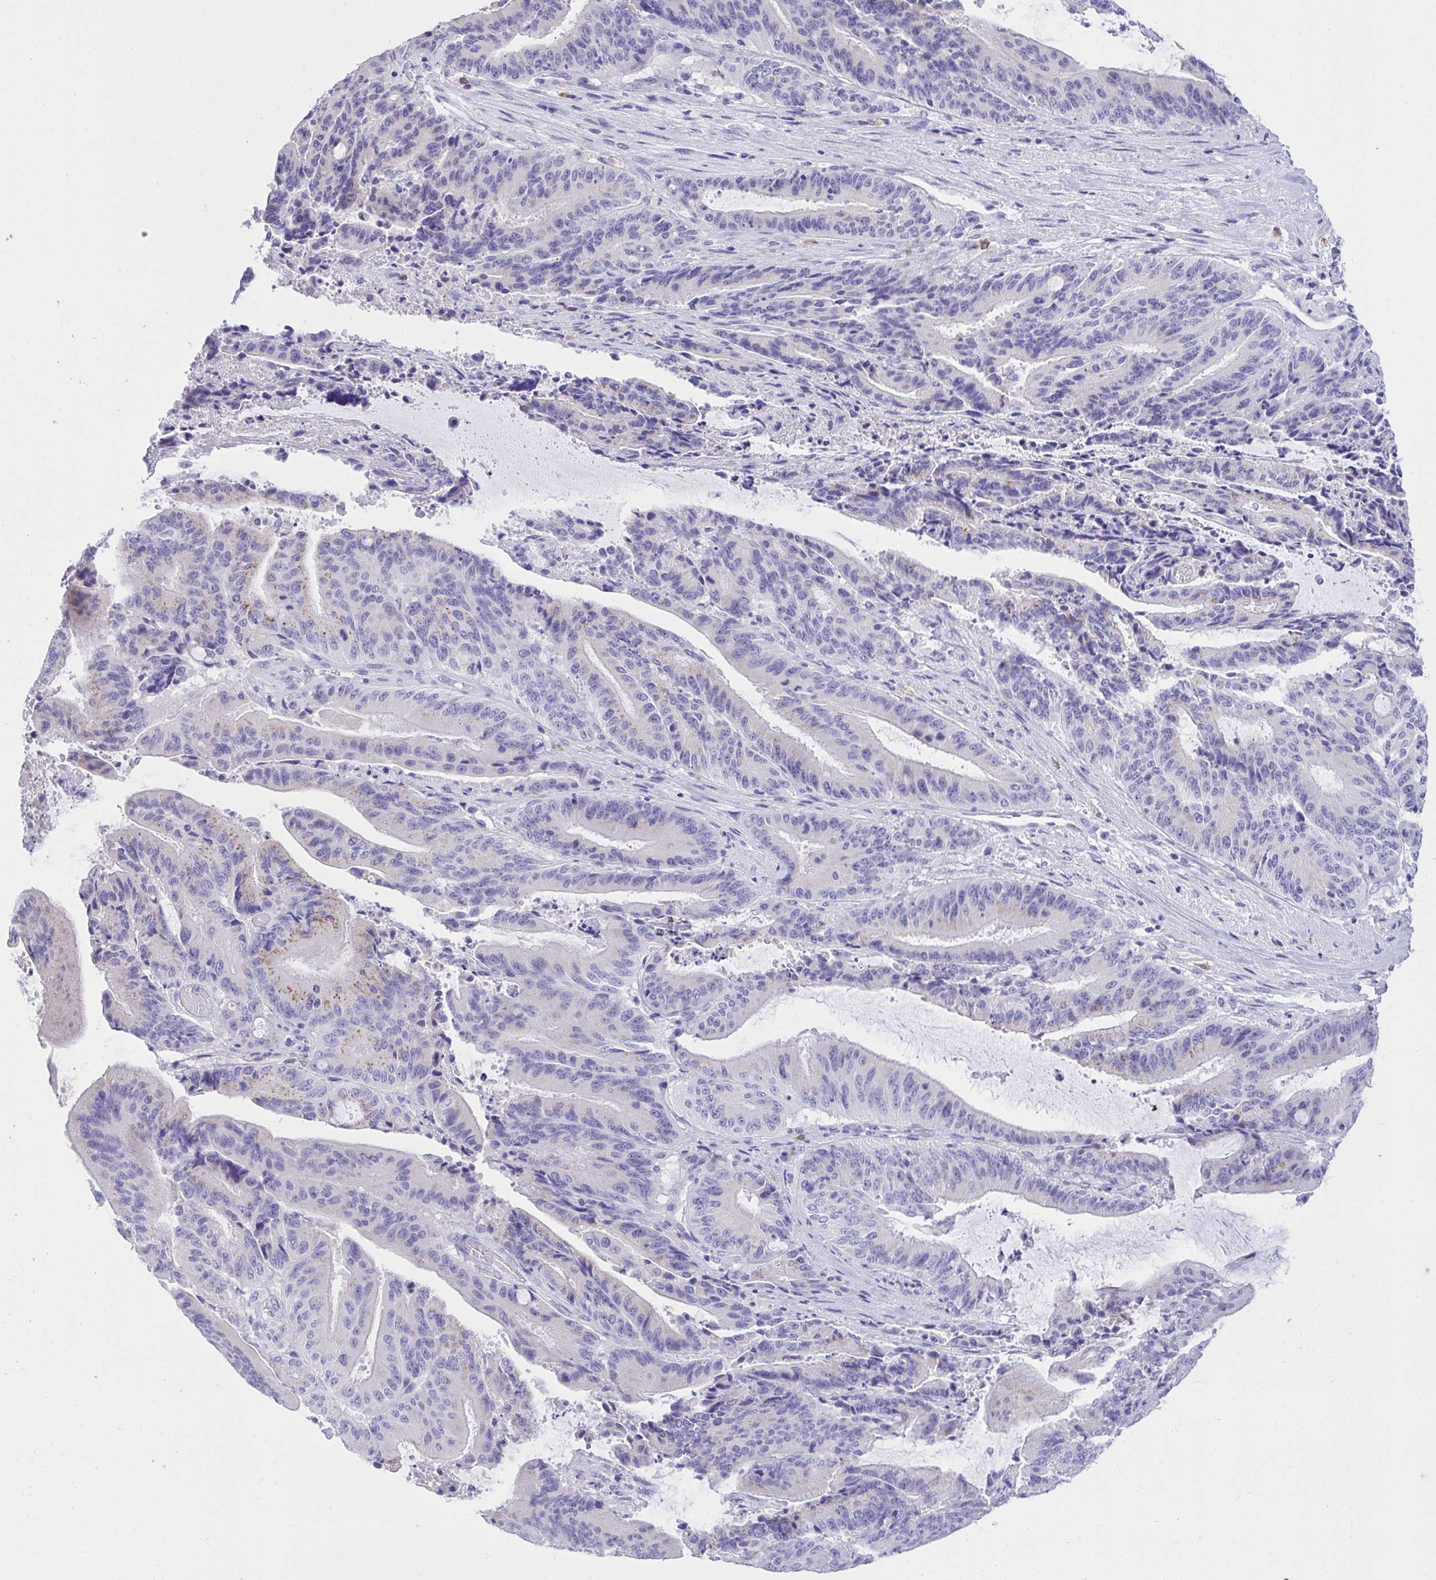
{"staining": {"intensity": "weak", "quantity": "<25%", "location": "cytoplasmic/membranous"}, "tissue": "liver cancer", "cell_type": "Tumor cells", "image_type": "cancer", "snomed": [{"axis": "morphology", "description": "Normal tissue, NOS"}, {"axis": "morphology", "description": "Cholangiocarcinoma"}, {"axis": "topography", "description": "Liver"}, {"axis": "topography", "description": "Peripheral nerve tissue"}], "caption": "Image shows no protein expression in tumor cells of liver cancer (cholangiocarcinoma) tissue. (DAB (3,3'-diaminobenzidine) IHC, high magnification).", "gene": "PSD", "patient": {"sex": "female", "age": 73}}